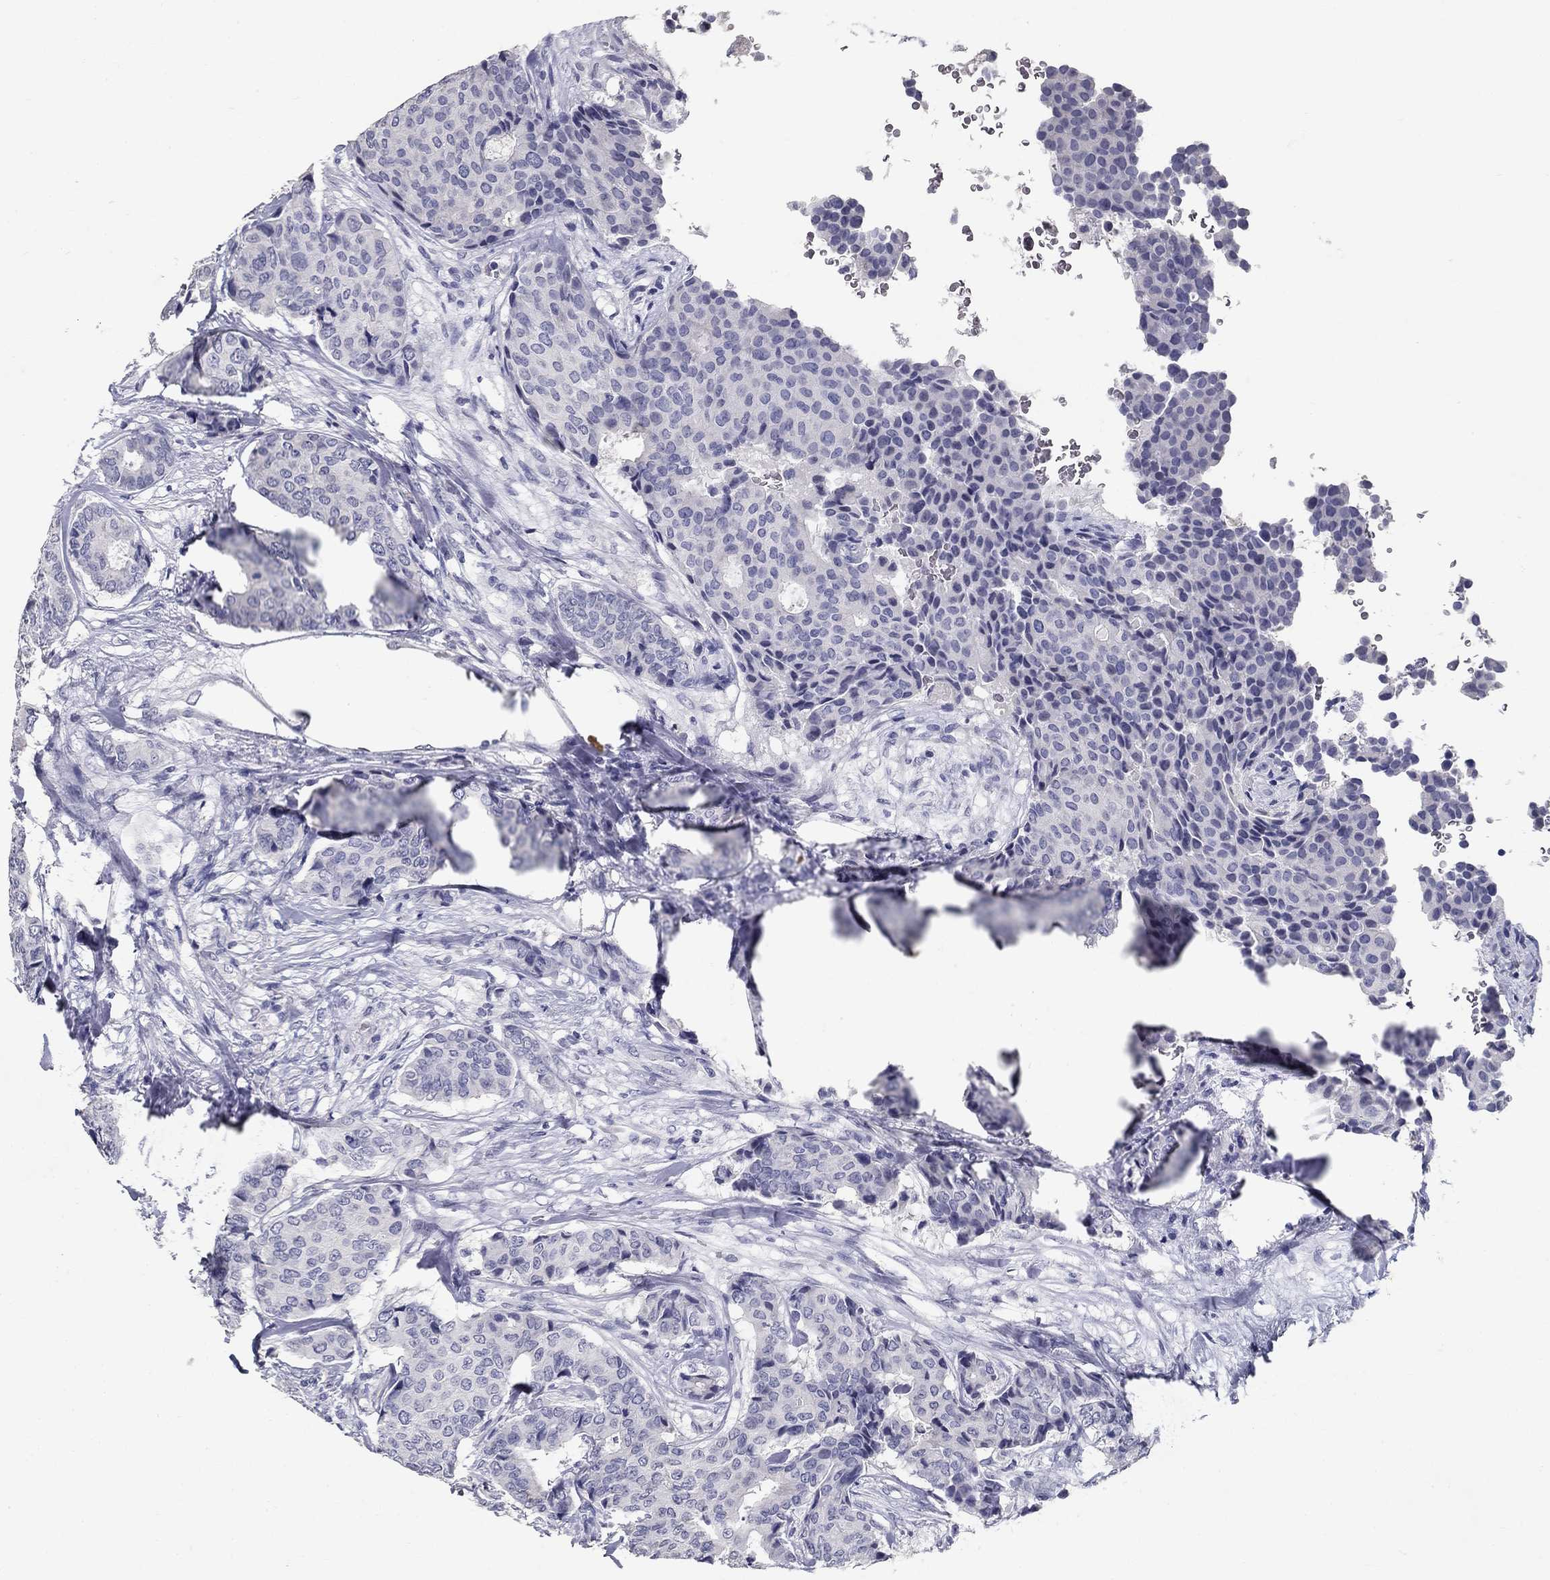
{"staining": {"intensity": "negative", "quantity": "none", "location": "none"}, "tissue": "breast cancer", "cell_type": "Tumor cells", "image_type": "cancer", "snomed": [{"axis": "morphology", "description": "Duct carcinoma"}, {"axis": "topography", "description": "Breast"}], "caption": "Immunohistochemistry of human breast infiltrating ductal carcinoma demonstrates no expression in tumor cells. Nuclei are stained in blue.", "gene": "POMC", "patient": {"sex": "female", "age": 75}}